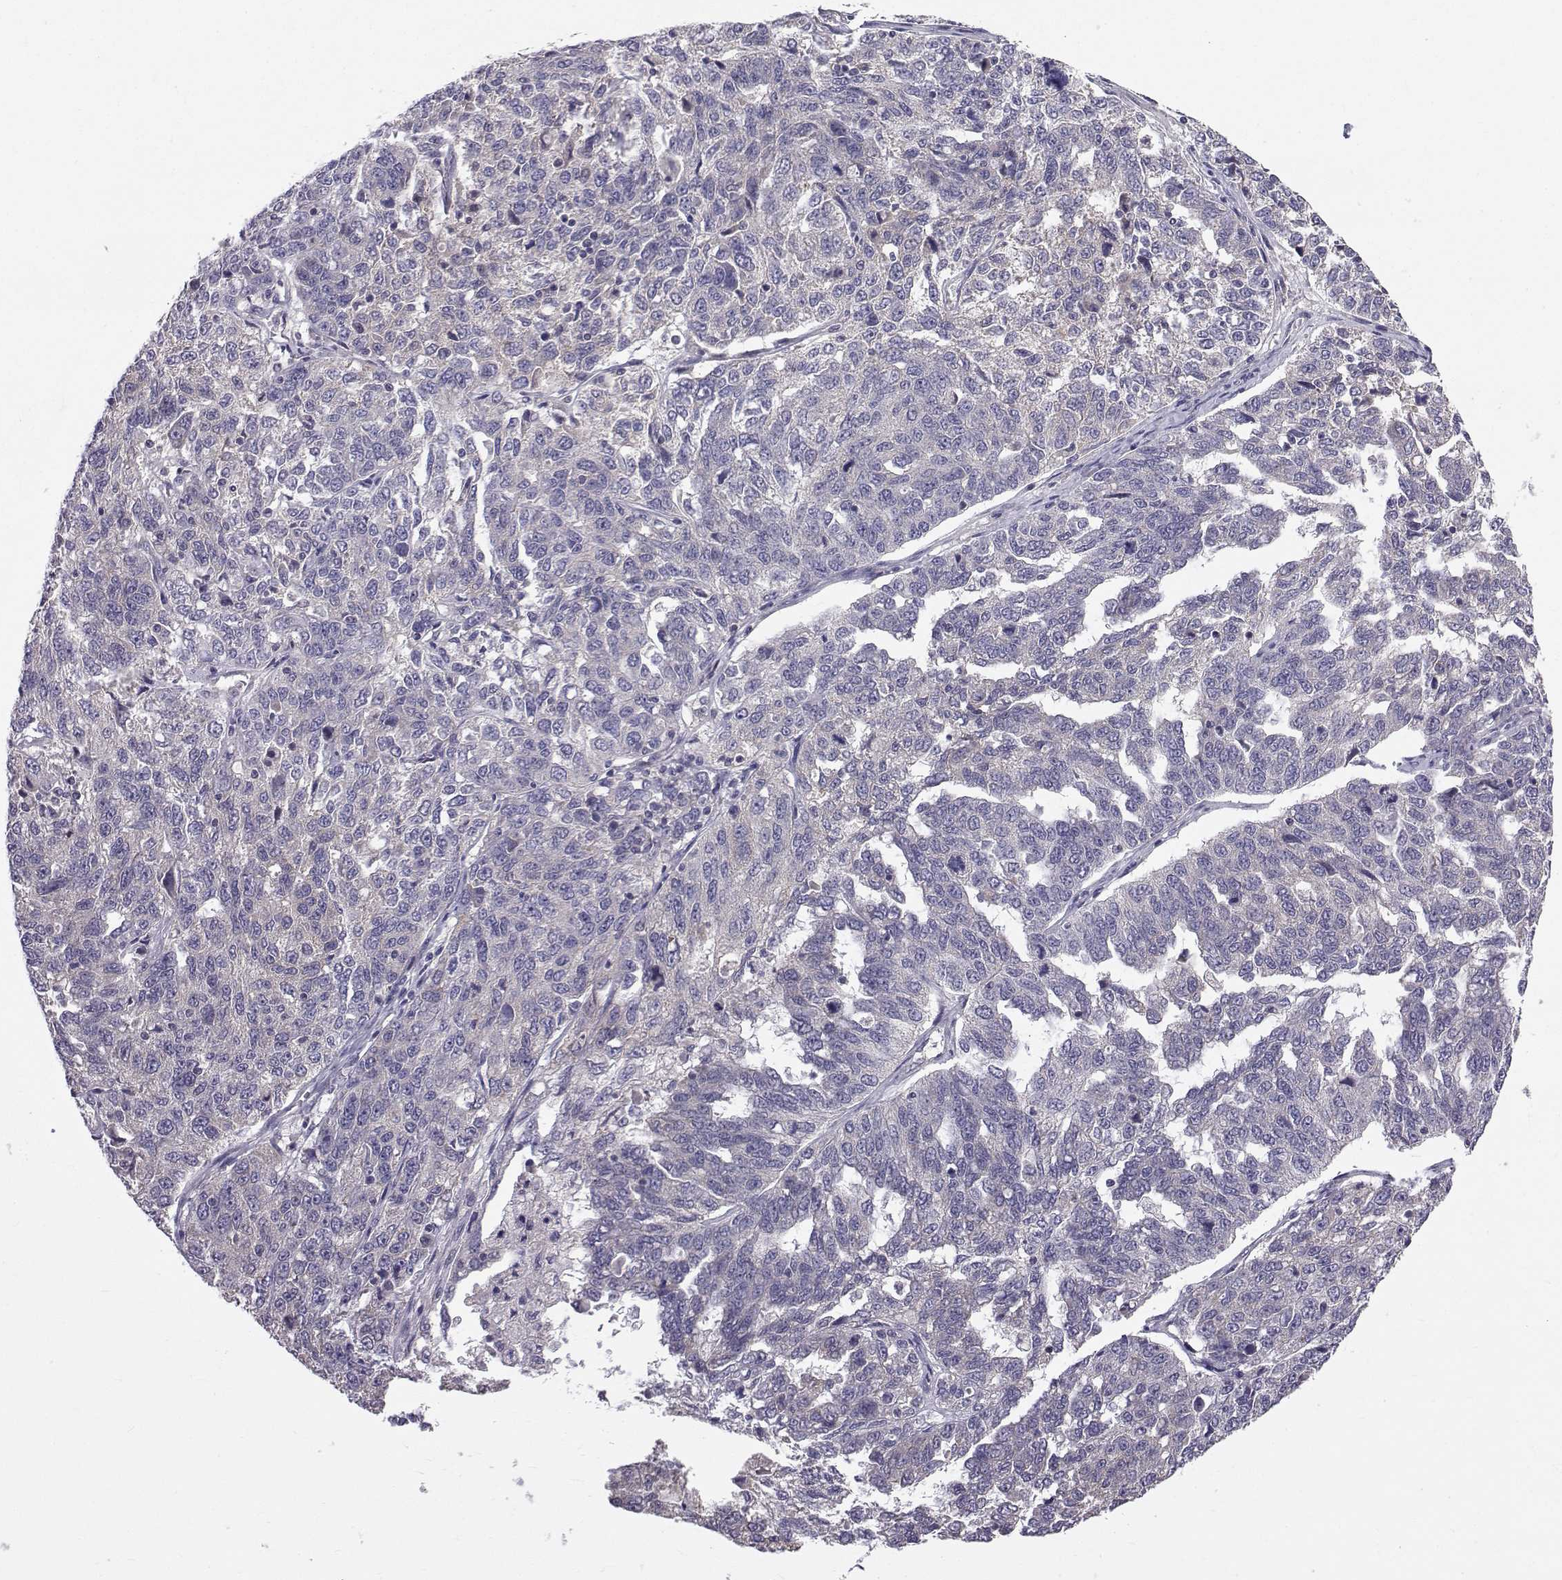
{"staining": {"intensity": "negative", "quantity": "none", "location": "none"}, "tissue": "ovarian cancer", "cell_type": "Tumor cells", "image_type": "cancer", "snomed": [{"axis": "morphology", "description": "Cystadenocarcinoma, serous, NOS"}, {"axis": "topography", "description": "Ovary"}], "caption": "Protein analysis of ovarian cancer exhibits no significant positivity in tumor cells.", "gene": "PEX5L", "patient": {"sex": "female", "age": 71}}